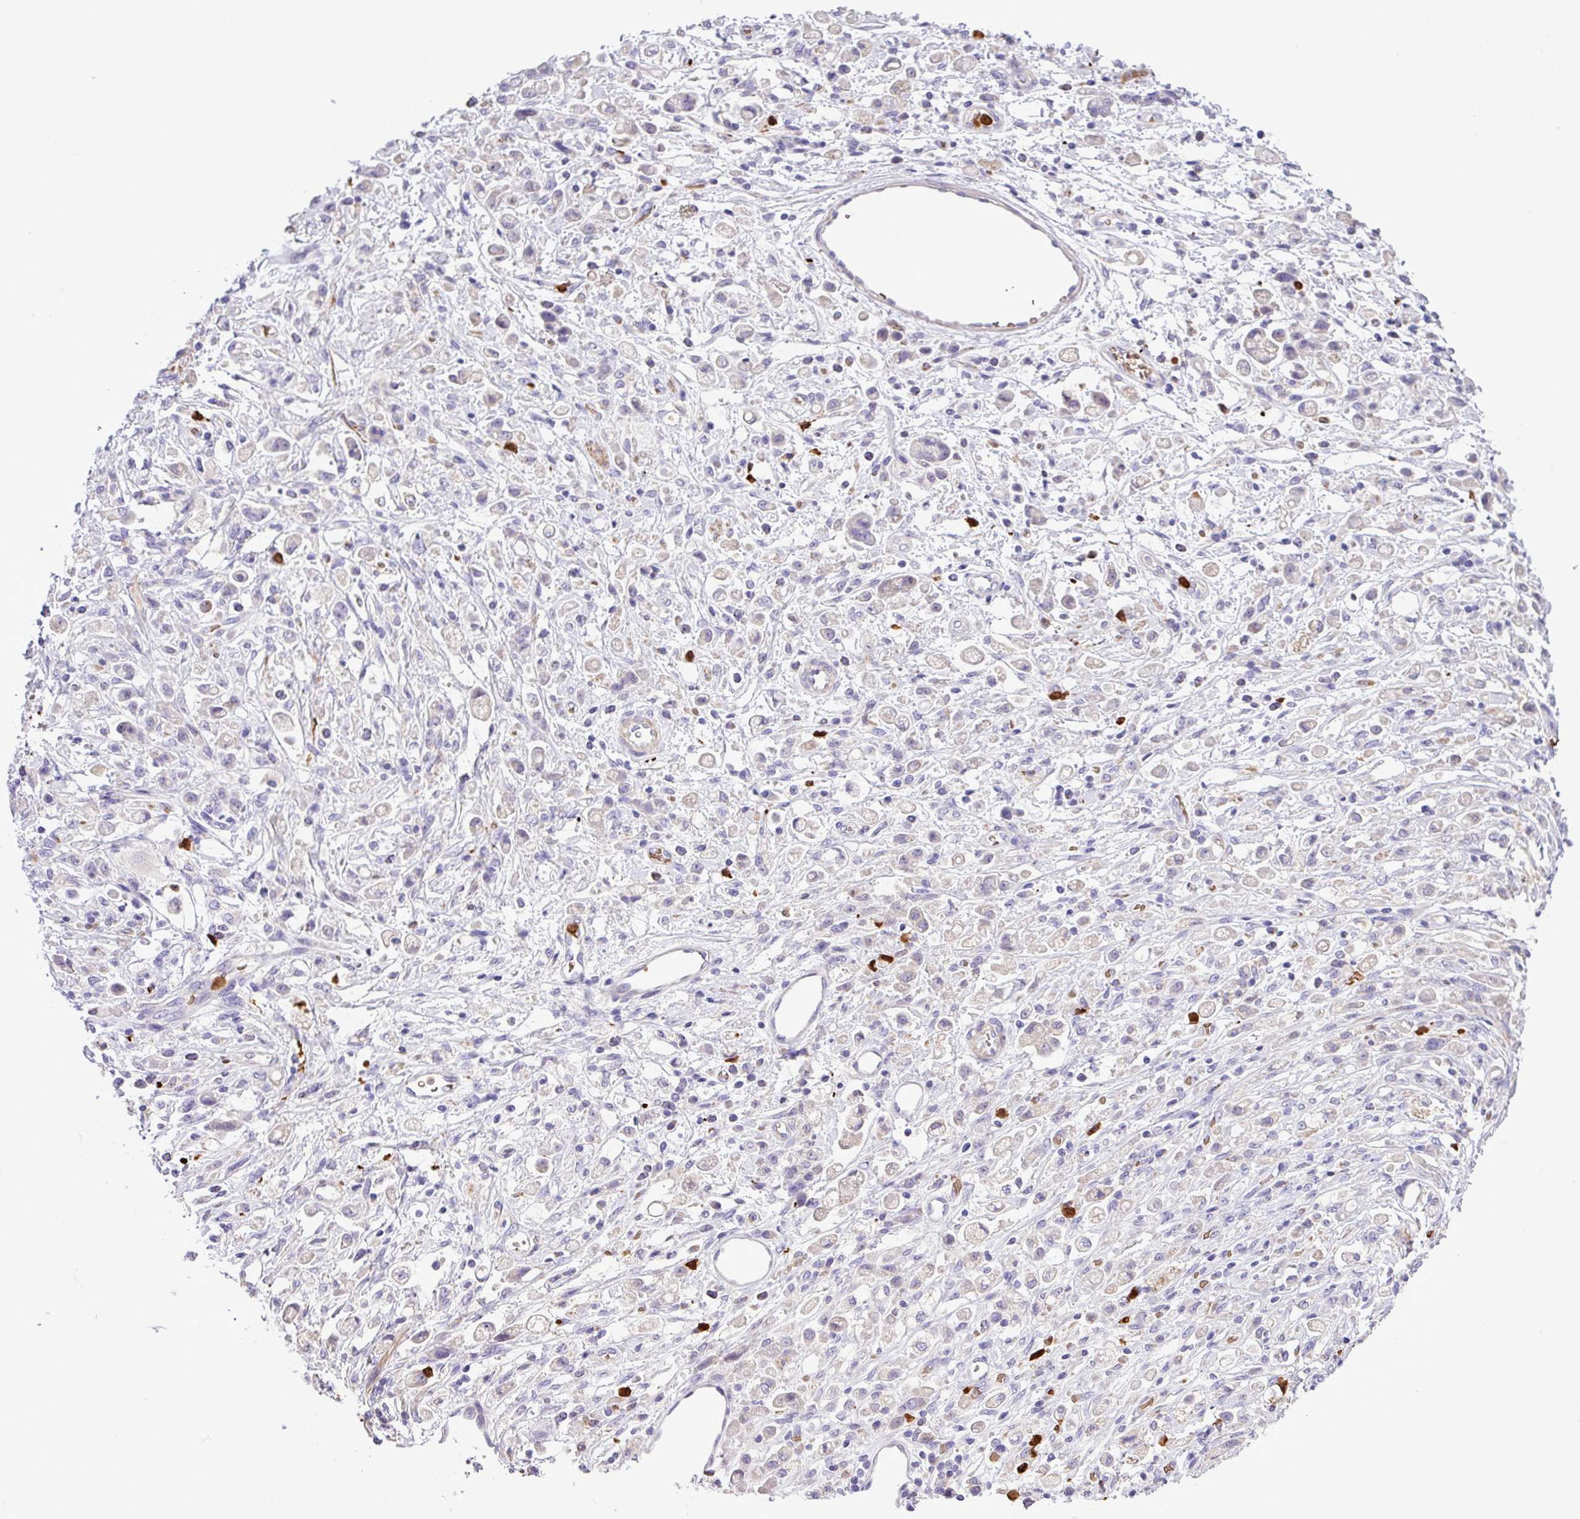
{"staining": {"intensity": "negative", "quantity": "none", "location": "none"}, "tissue": "stomach cancer", "cell_type": "Tumor cells", "image_type": "cancer", "snomed": [{"axis": "morphology", "description": "Adenocarcinoma, NOS"}, {"axis": "topography", "description": "Stomach"}], "caption": "The photomicrograph demonstrates no significant positivity in tumor cells of stomach adenocarcinoma.", "gene": "MGAT4B", "patient": {"sex": "female", "age": 60}}